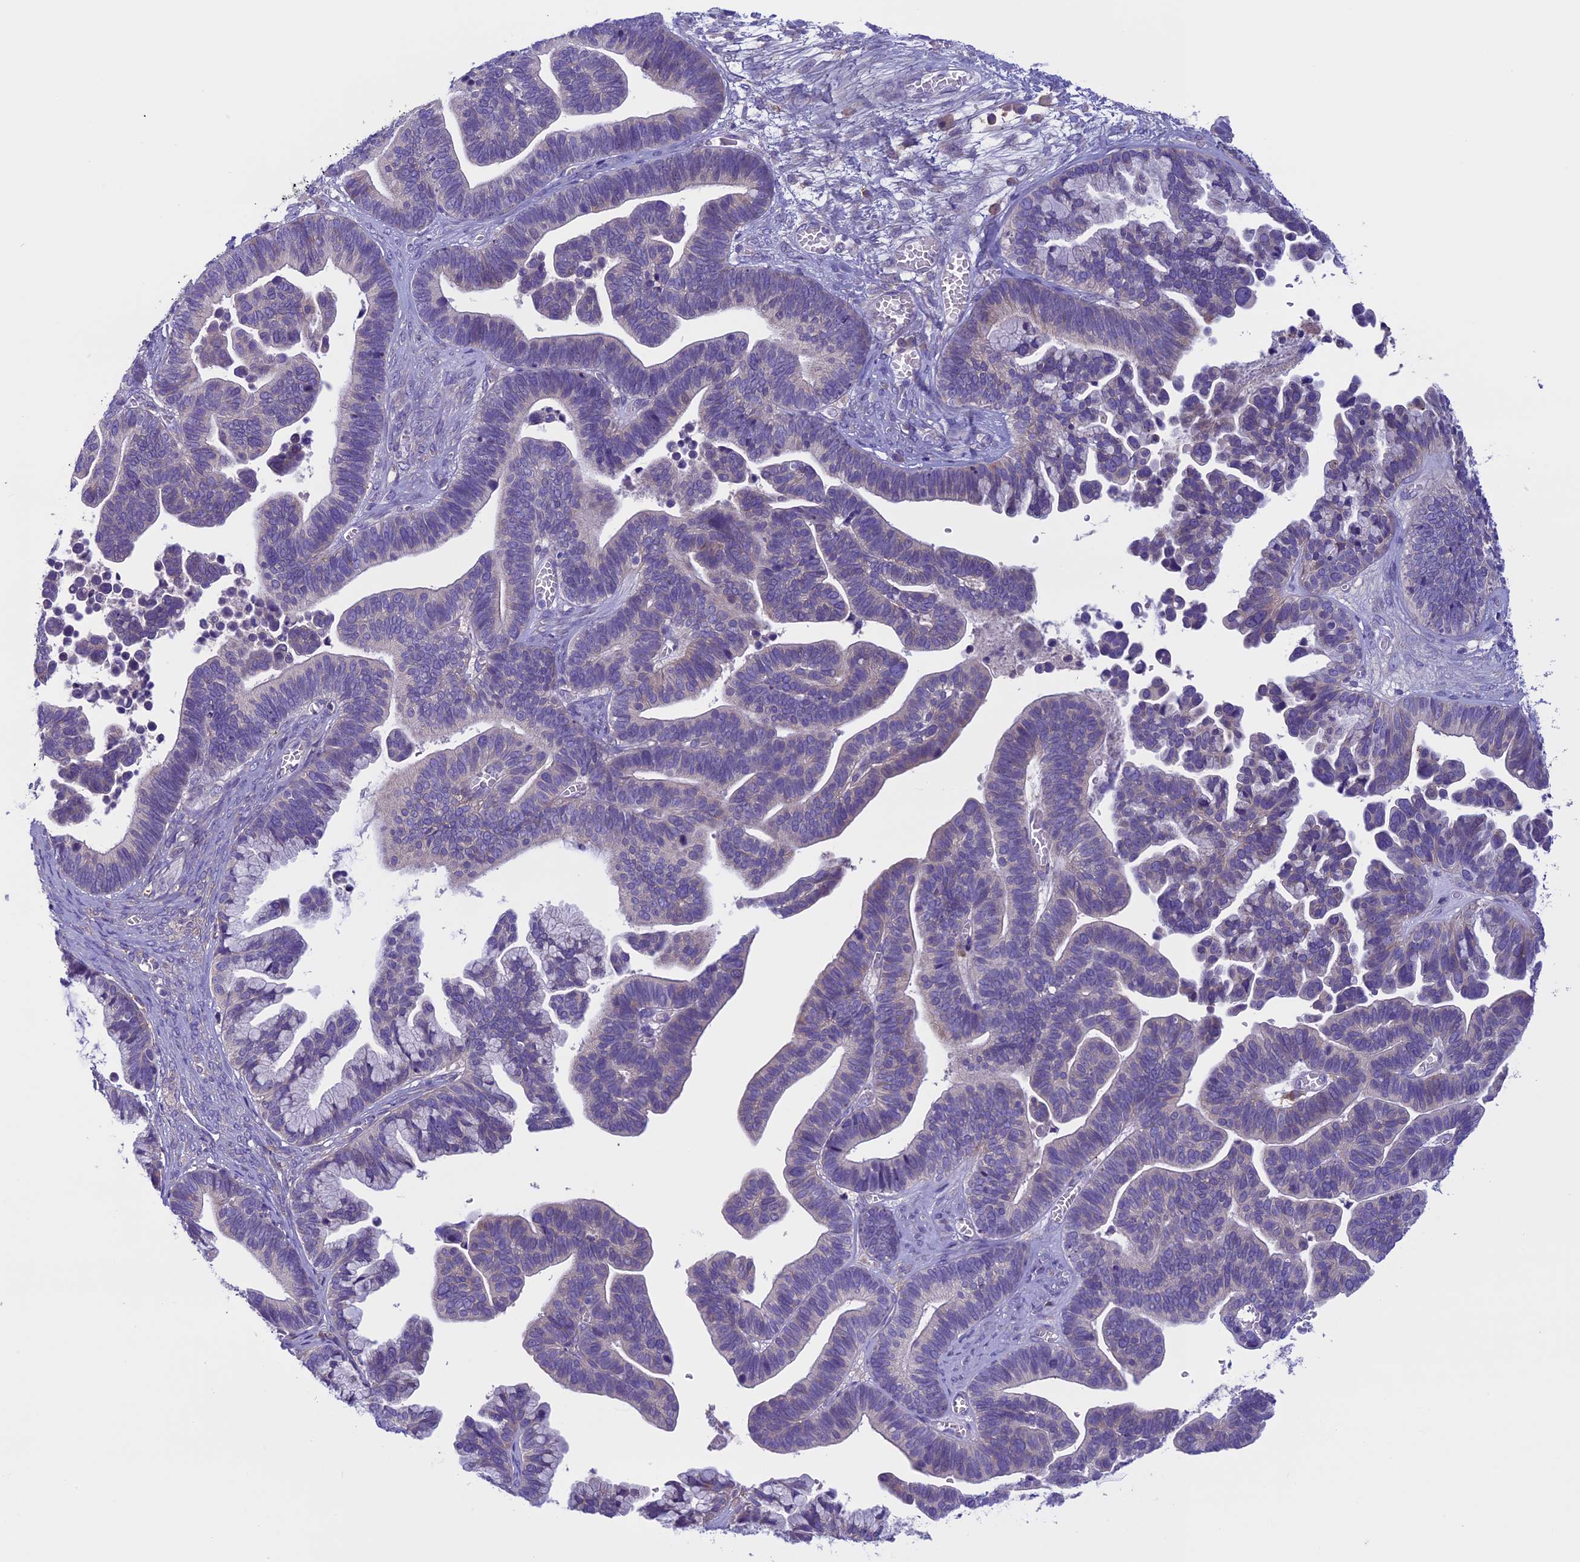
{"staining": {"intensity": "negative", "quantity": "none", "location": "none"}, "tissue": "ovarian cancer", "cell_type": "Tumor cells", "image_type": "cancer", "snomed": [{"axis": "morphology", "description": "Cystadenocarcinoma, serous, NOS"}, {"axis": "topography", "description": "Ovary"}], "caption": "Tumor cells are negative for protein expression in human ovarian cancer (serous cystadenocarcinoma).", "gene": "DCTN5", "patient": {"sex": "female", "age": 56}}